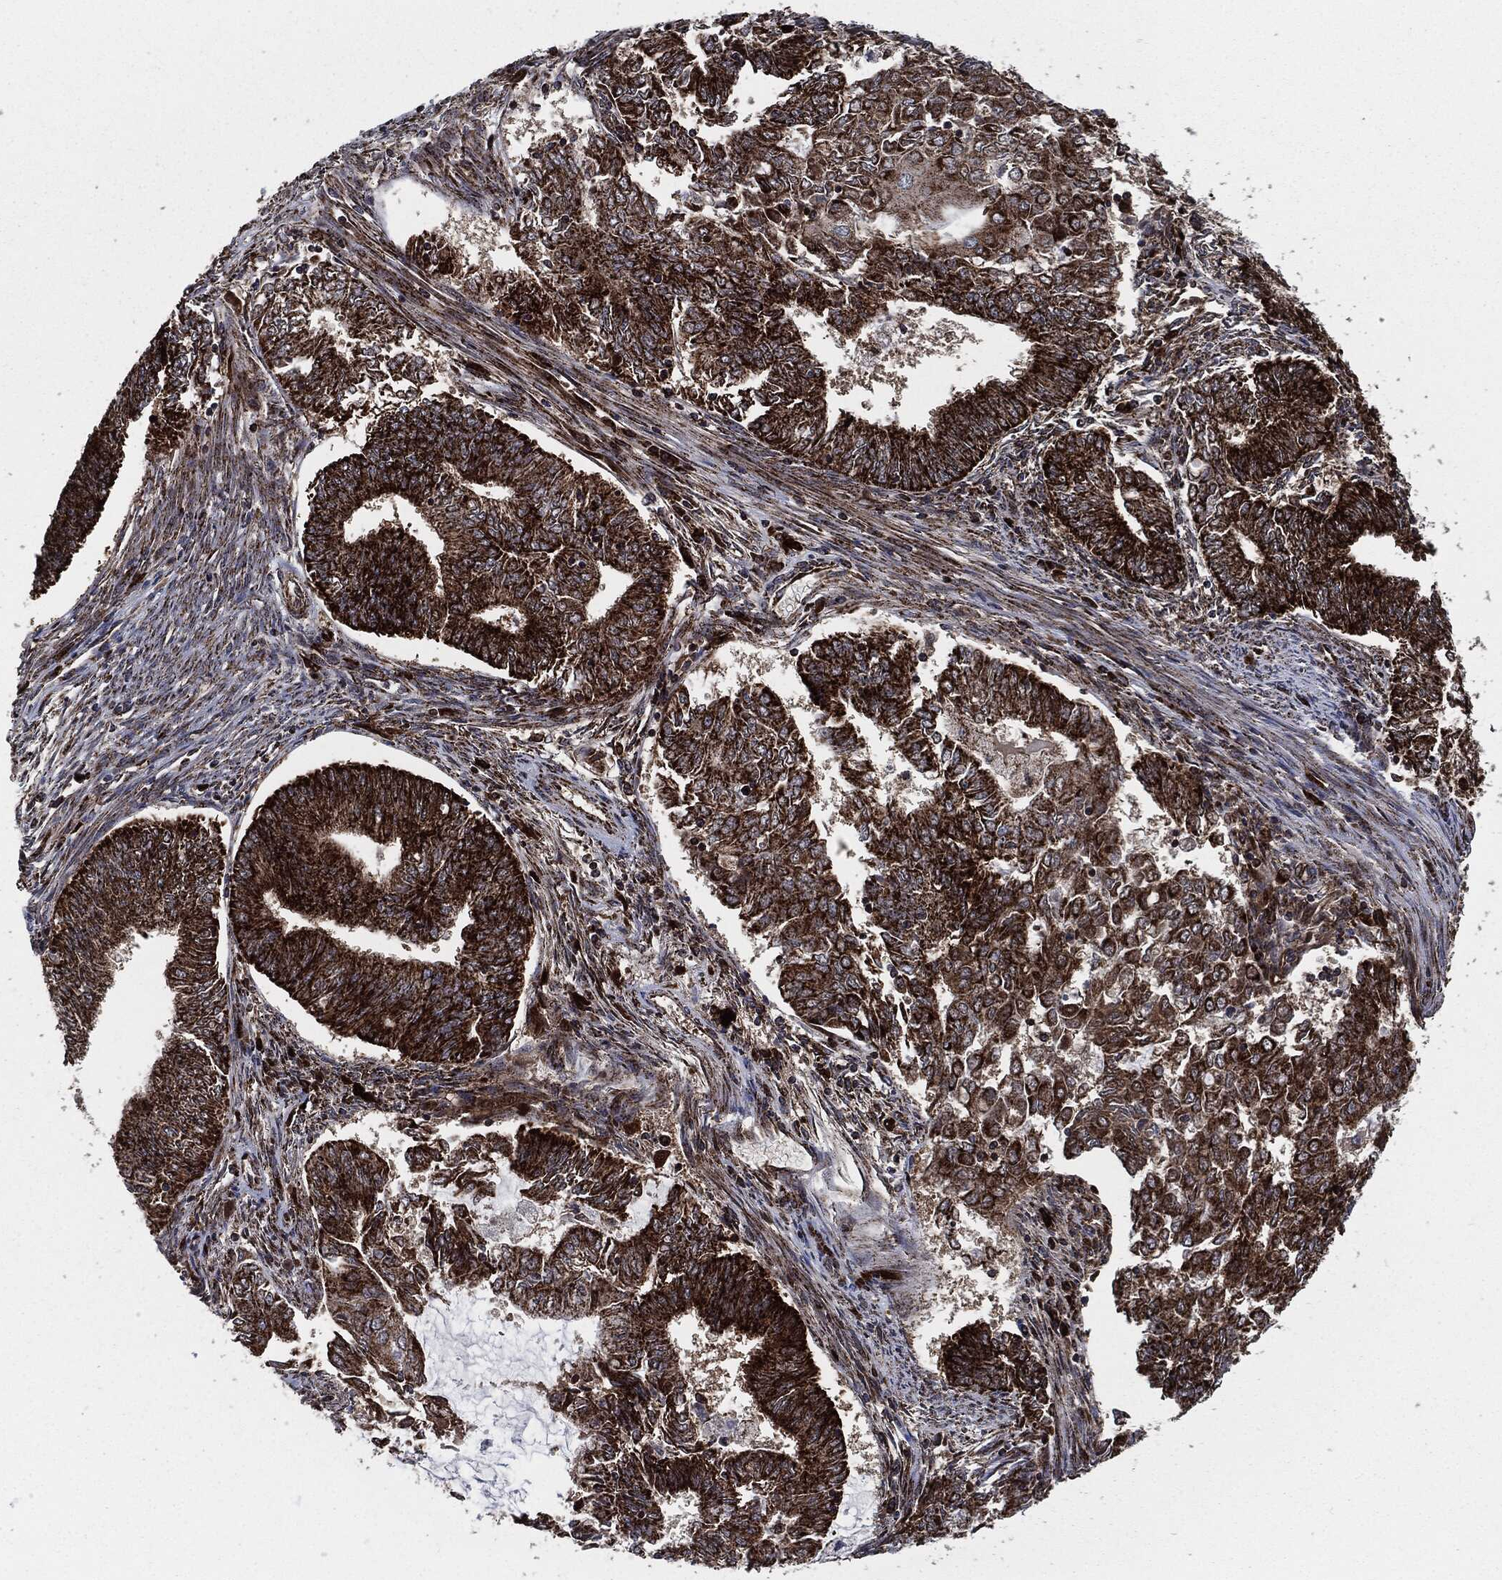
{"staining": {"intensity": "strong", "quantity": "25%-75%", "location": "cytoplasmic/membranous"}, "tissue": "endometrial cancer", "cell_type": "Tumor cells", "image_type": "cancer", "snomed": [{"axis": "morphology", "description": "Adenocarcinoma, NOS"}, {"axis": "topography", "description": "Endometrium"}], "caption": "The histopathology image exhibits a brown stain indicating the presence of a protein in the cytoplasmic/membranous of tumor cells in endometrial cancer.", "gene": "FH", "patient": {"sex": "female", "age": 62}}